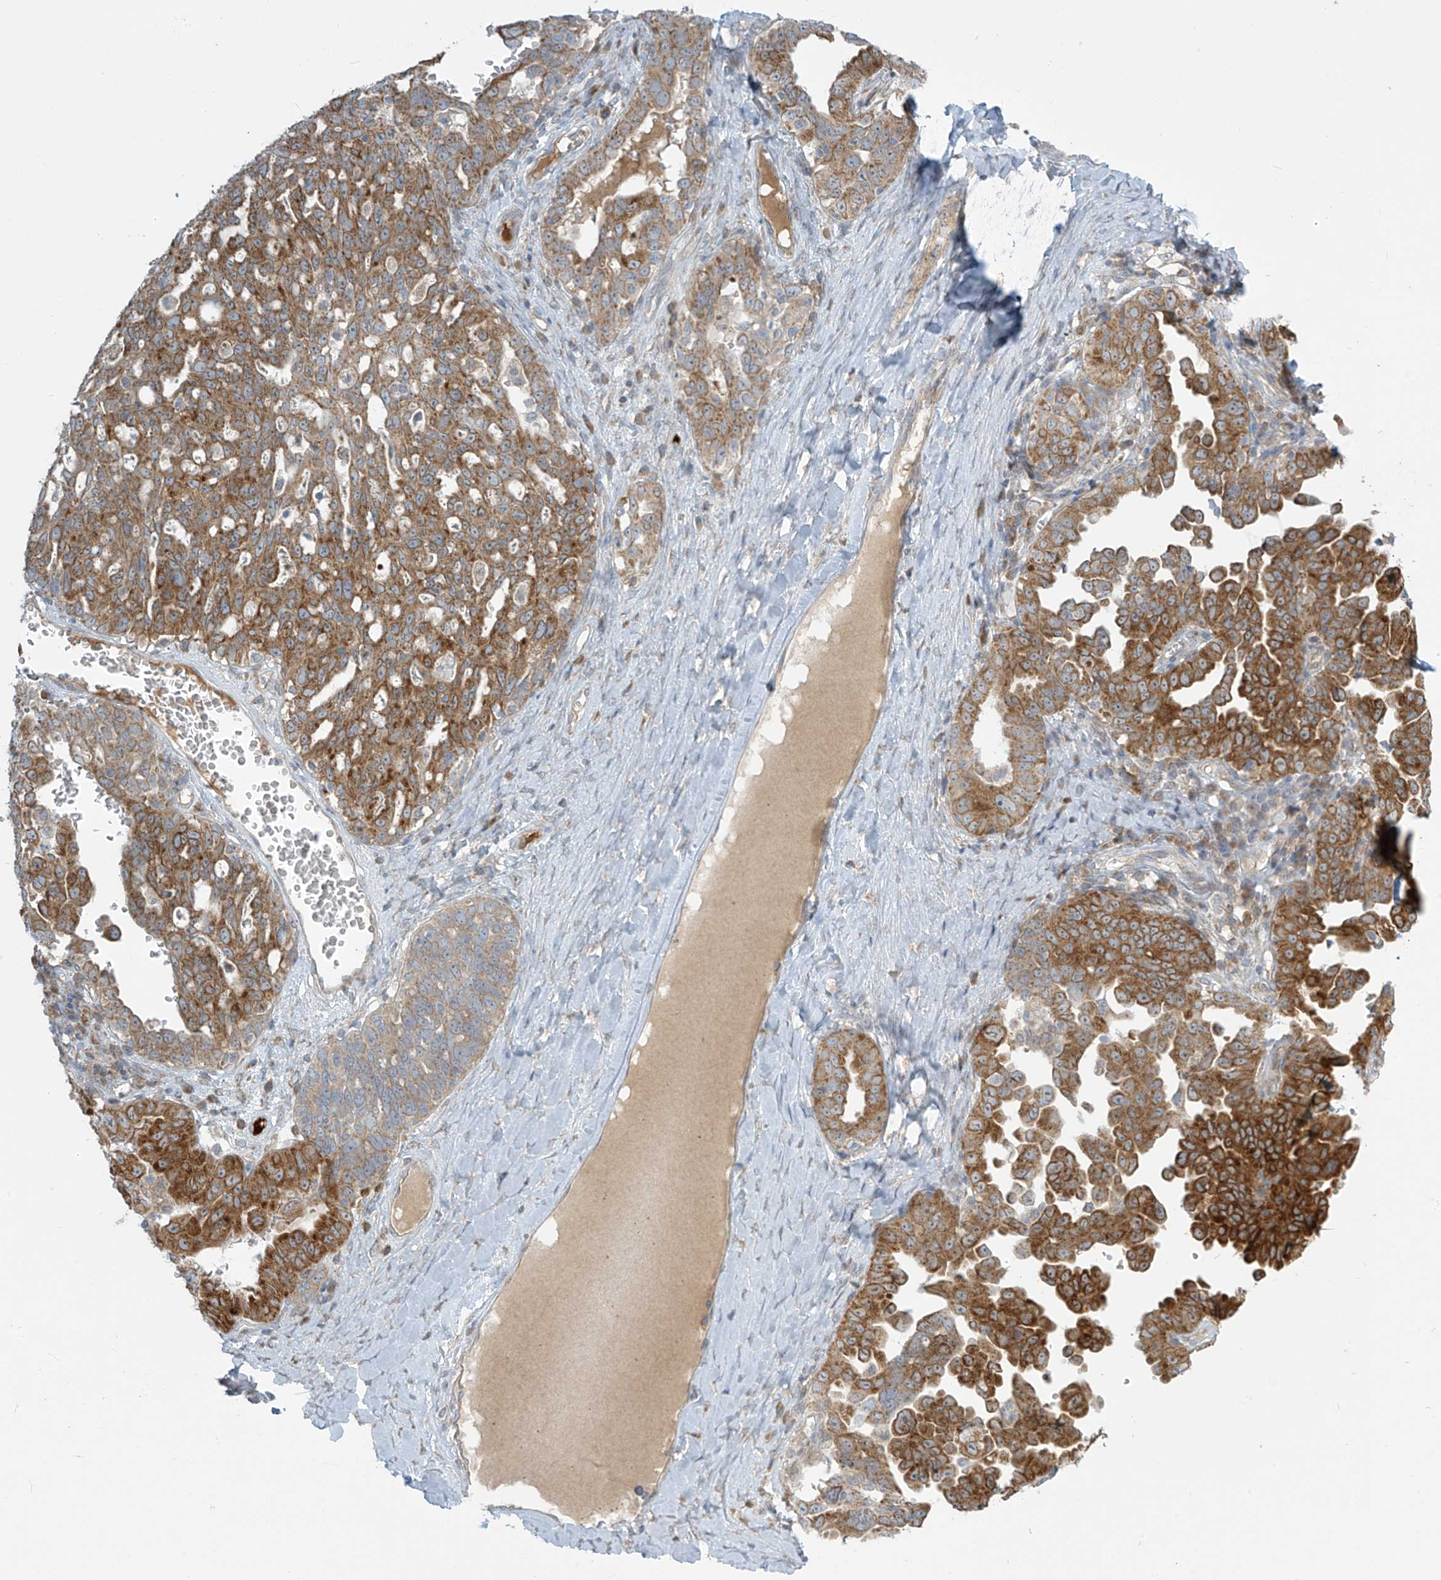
{"staining": {"intensity": "moderate", "quantity": ">75%", "location": "cytoplasmic/membranous"}, "tissue": "ovarian cancer", "cell_type": "Tumor cells", "image_type": "cancer", "snomed": [{"axis": "morphology", "description": "Carcinoma, endometroid"}, {"axis": "topography", "description": "Ovary"}], "caption": "Immunohistochemistry (DAB (3,3'-diaminobenzidine)) staining of human endometroid carcinoma (ovarian) shows moderate cytoplasmic/membranous protein staining in approximately >75% of tumor cells.", "gene": "LZTS3", "patient": {"sex": "female", "age": 62}}